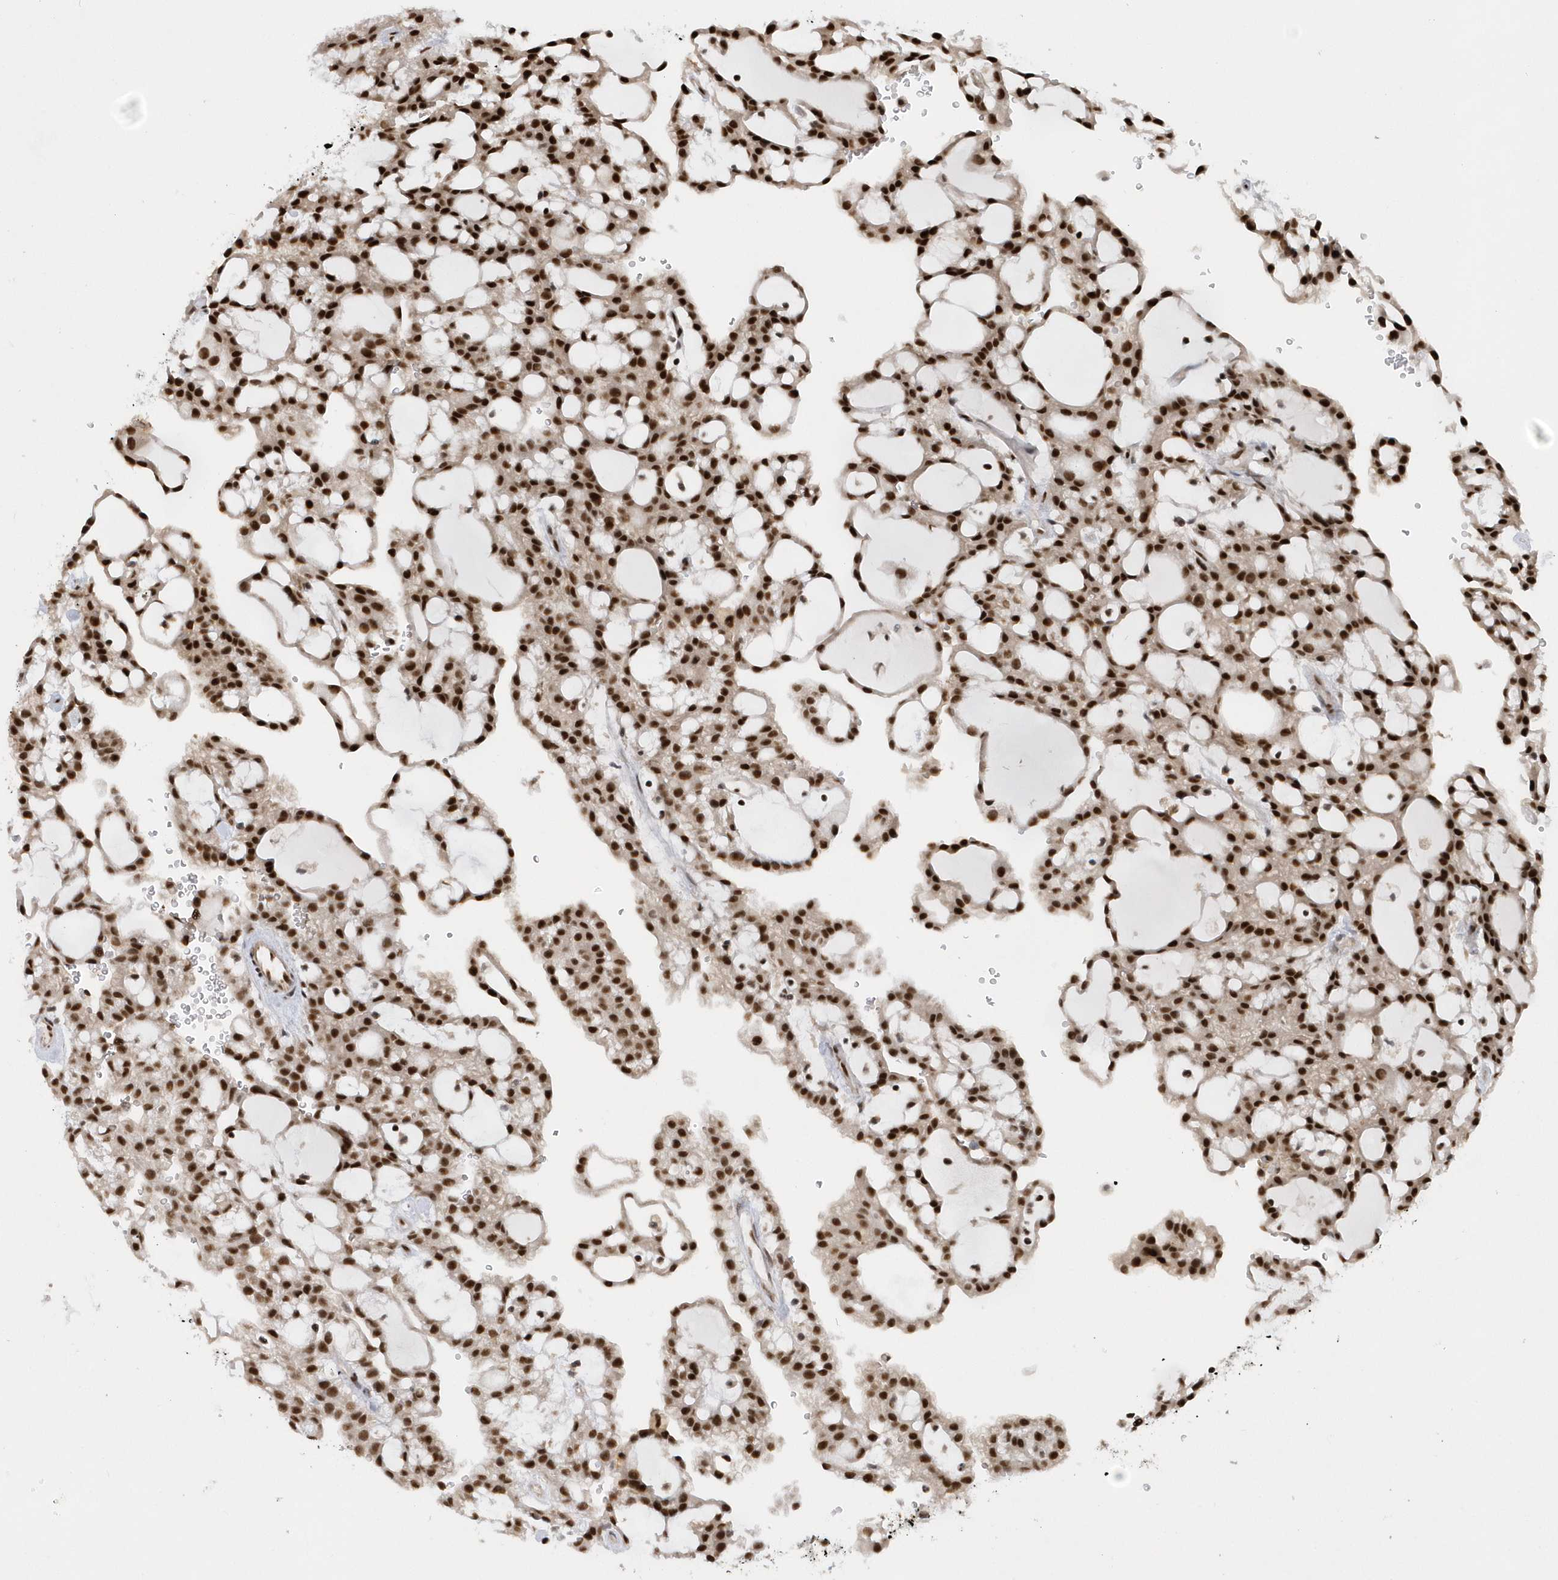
{"staining": {"intensity": "strong", "quantity": ">75%", "location": "nuclear"}, "tissue": "renal cancer", "cell_type": "Tumor cells", "image_type": "cancer", "snomed": [{"axis": "morphology", "description": "Adenocarcinoma, NOS"}, {"axis": "topography", "description": "Kidney"}], "caption": "Immunohistochemical staining of renal cancer (adenocarcinoma) displays high levels of strong nuclear protein staining in about >75% of tumor cells.", "gene": "SEPHS1", "patient": {"sex": "male", "age": 63}}